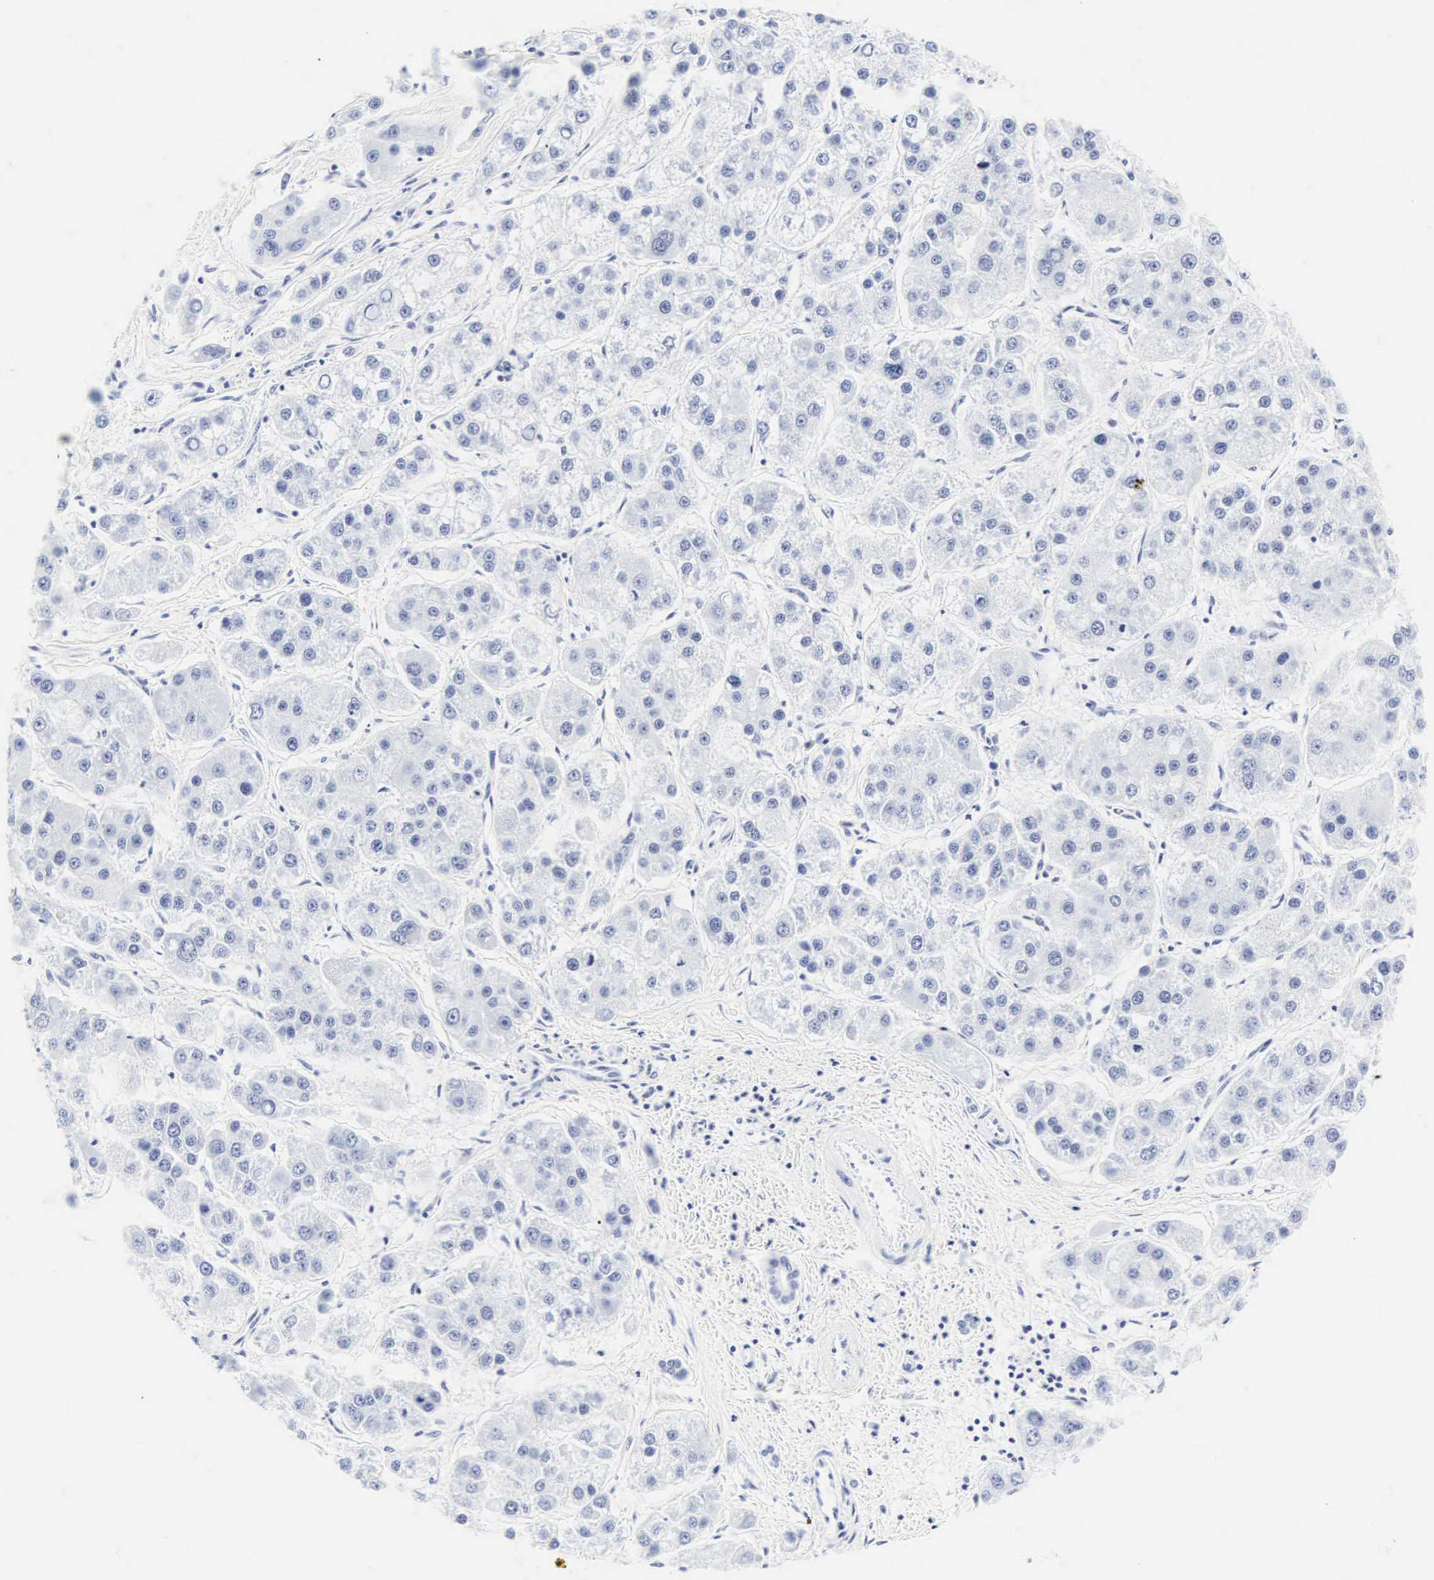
{"staining": {"intensity": "negative", "quantity": "none", "location": "none"}, "tissue": "liver cancer", "cell_type": "Tumor cells", "image_type": "cancer", "snomed": [{"axis": "morphology", "description": "Carcinoma, Hepatocellular, NOS"}, {"axis": "topography", "description": "Liver"}], "caption": "Tumor cells are negative for protein expression in human liver cancer (hepatocellular carcinoma). Brightfield microscopy of immunohistochemistry stained with DAB (brown) and hematoxylin (blue), captured at high magnification.", "gene": "CGB3", "patient": {"sex": "female", "age": 85}}